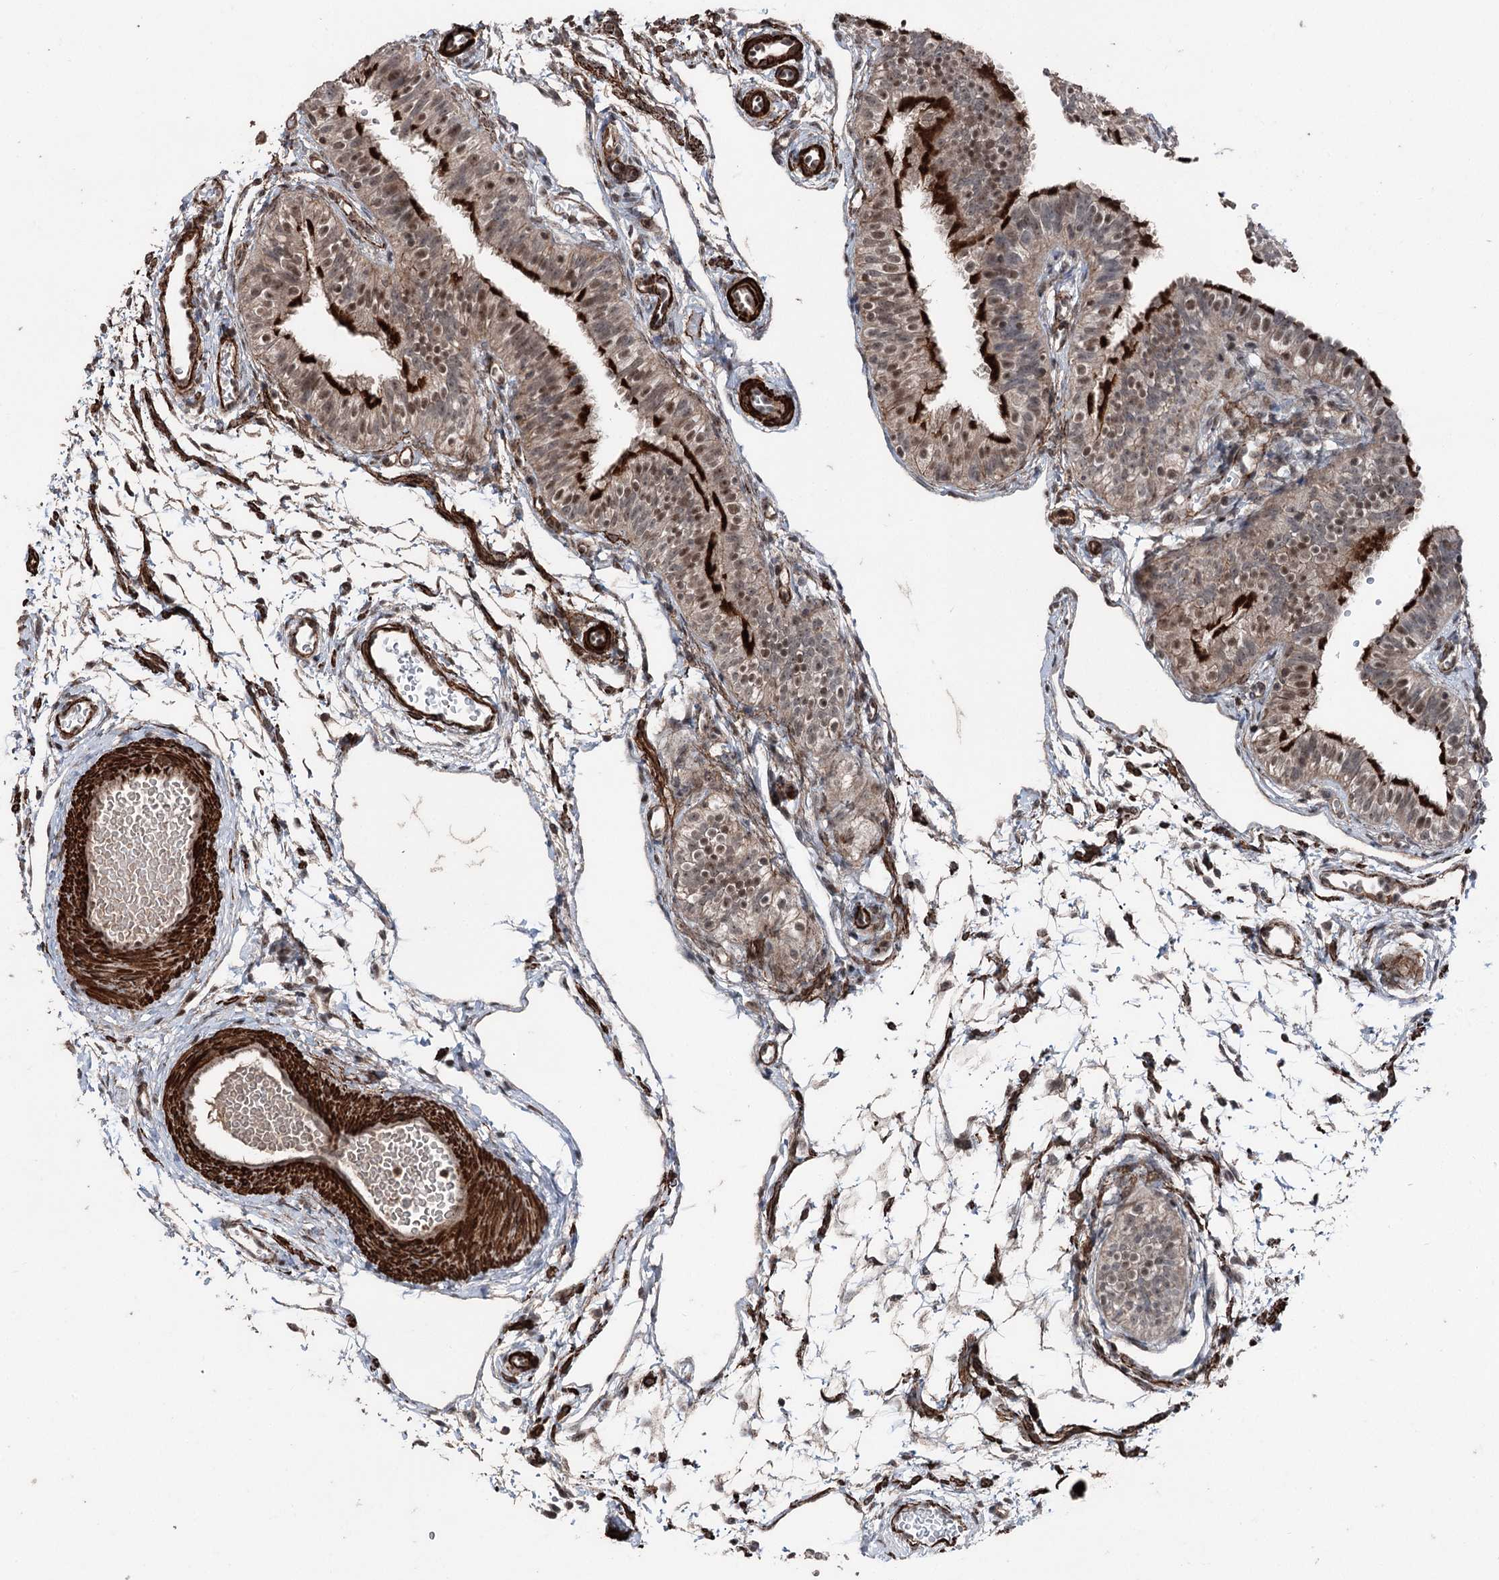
{"staining": {"intensity": "strong", "quantity": "25%-75%", "location": "cytoplasmic/membranous,nuclear"}, "tissue": "fallopian tube", "cell_type": "Glandular cells", "image_type": "normal", "snomed": [{"axis": "morphology", "description": "Normal tissue, NOS"}, {"axis": "topography", "description": "Fallopian tube"}], "caption": "Unremarkable fallopian tube was stained to show a protein in brown. There is high levels of strong cytoplasmic/membranous,nuclear staining in about 25%-75% of glandular cells. (Stains: DAB in brown, nuclei in blue, Microscopy: brightfield microscopy at high magnification).", "gene": "CCDC82", "patient": {"sex": "female", "age": 35}}